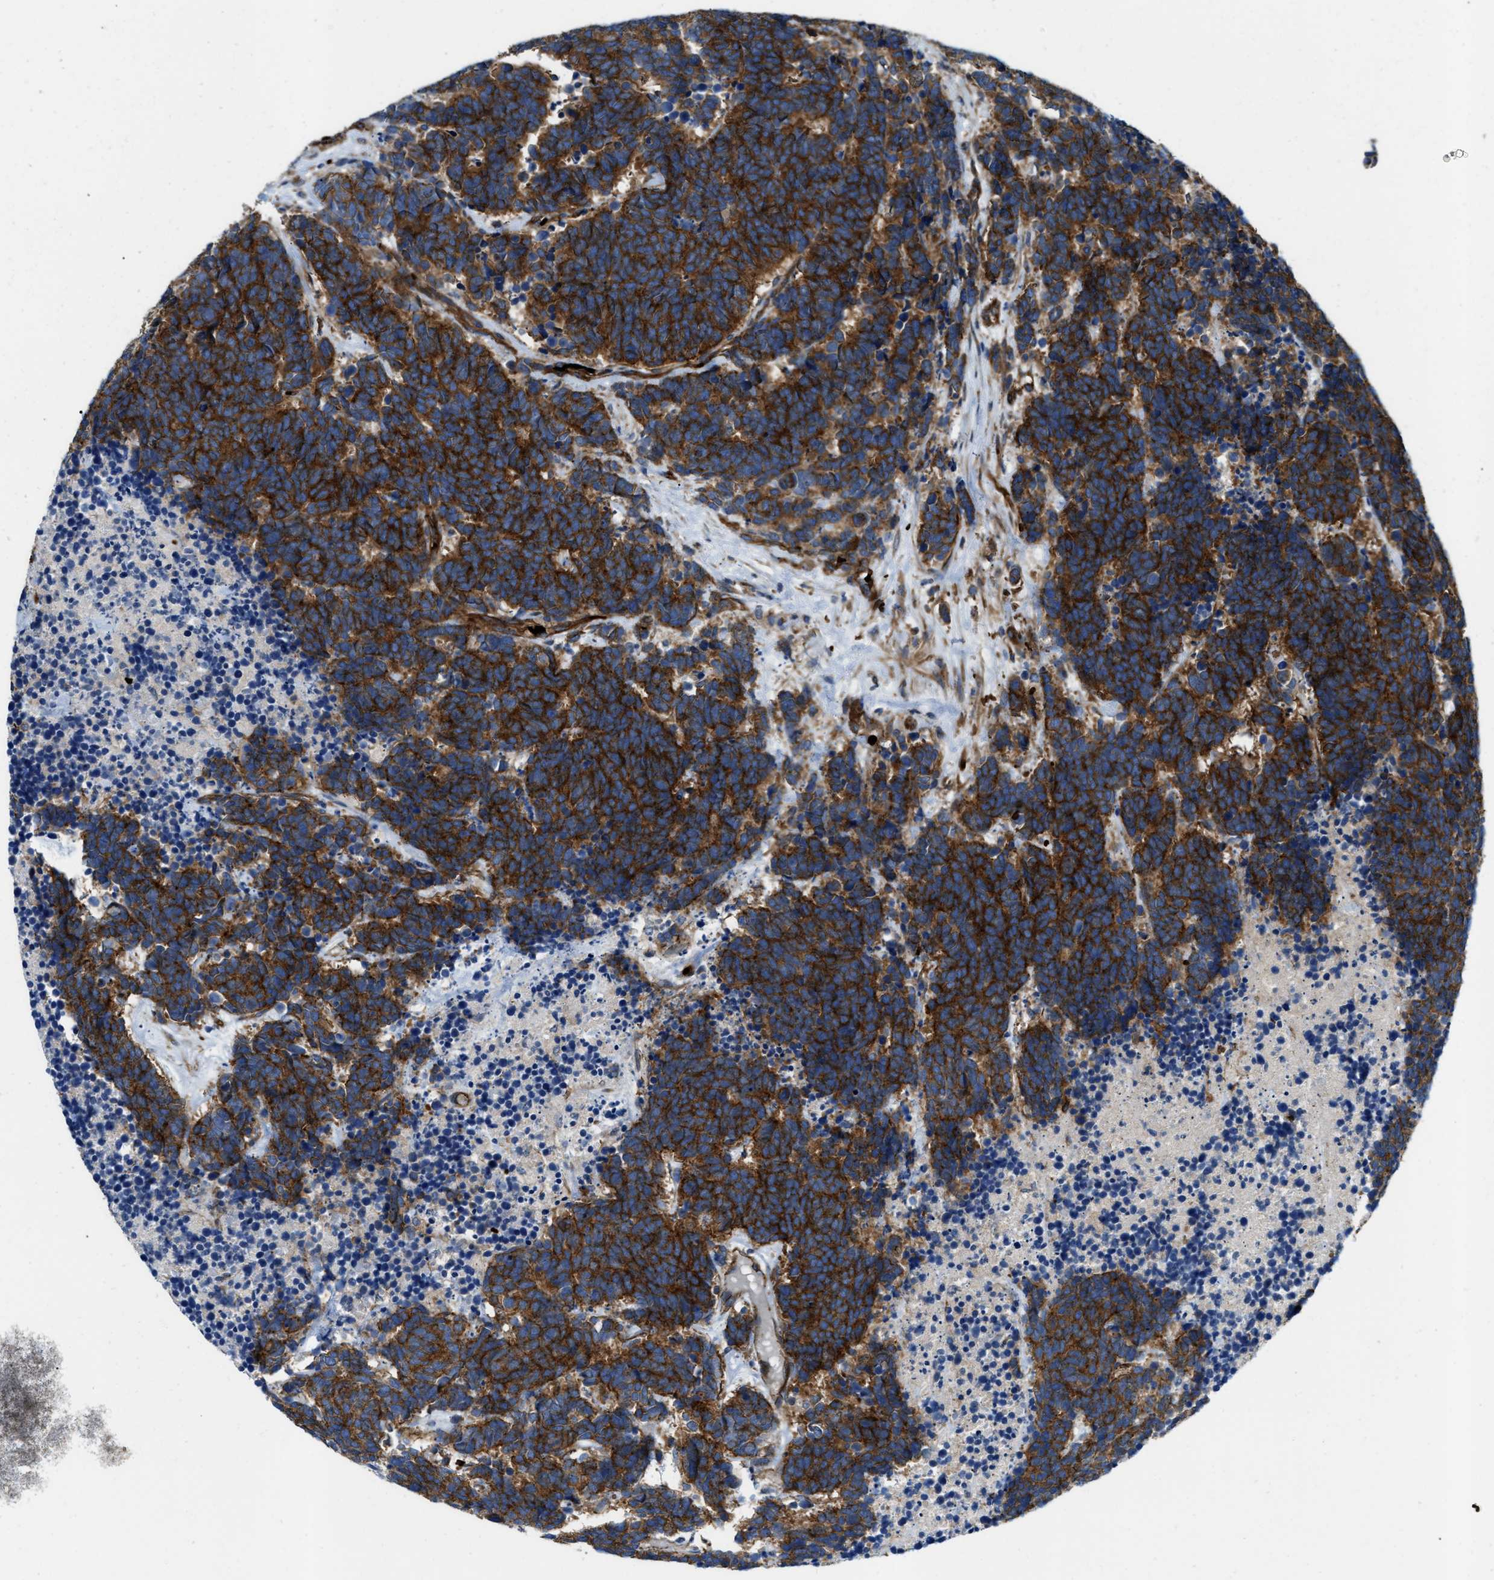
{"staining": {"intensity": "strong", "quantity": ">75%", "location": "cytoplasmic/membranous"}, "tissue": "carcinoid", "cell_type": "Tumor cells", "image_type": "cancer", "snomed": [{"axis": "morphology", "description": "Carcinoma, NOS"}, {"axis": "morphology", "description": "Carcinoid, malignant, NOS"}, {"axis": "topography", "description": "Urinary bladder"}], "caption": "The immunohistochemical stain labels strong cytoplasmic/membranous expression in tumor cells of carcinoid tissue.", "gene": "ERC1", "patient": {"sex": "male", "age": 57}}